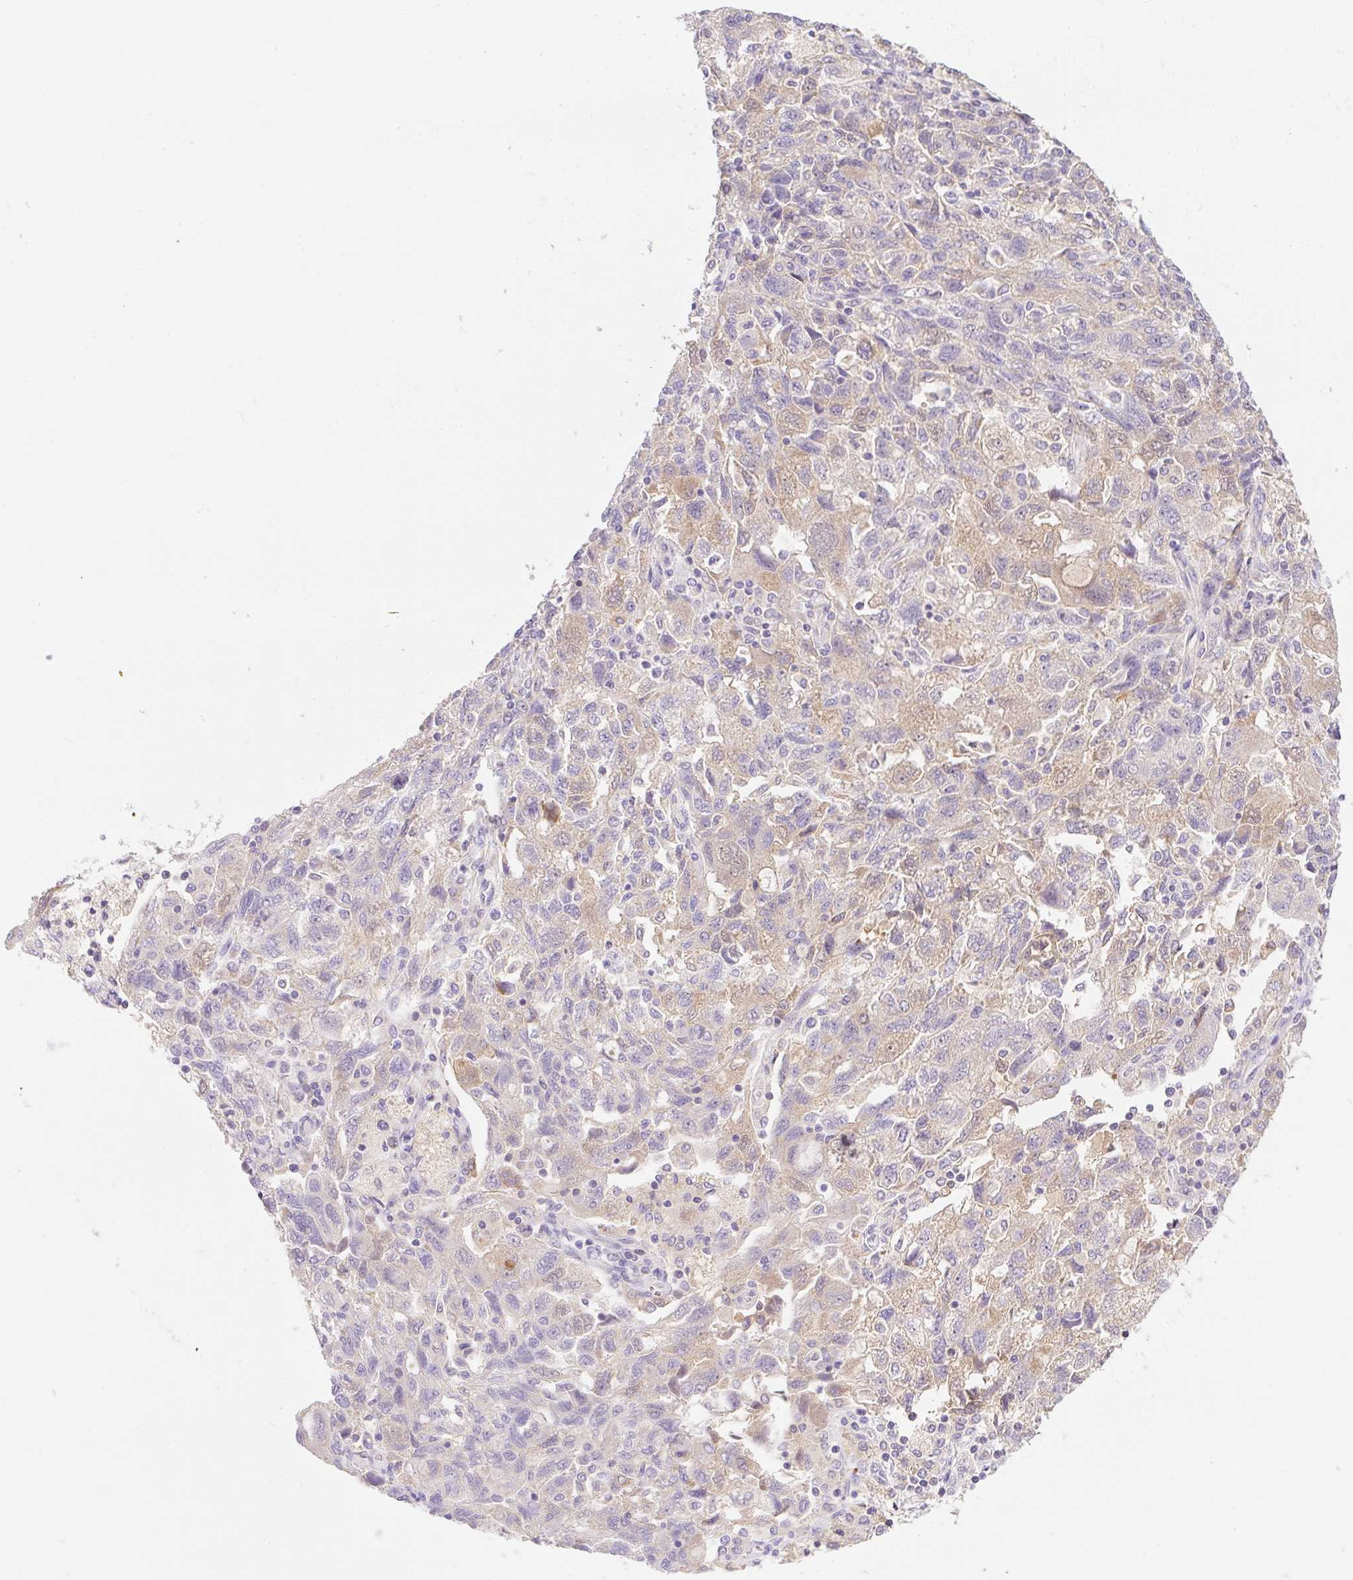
{"staining": {"intensity": "weak", "quantity": "25%-75%", "location": "cytoplasmic/membranous"}, "tissue": "ovarian cancer", "cell_type": "Tumor cells", "image_type": "cancer", "snomed": [{"axis": "morphology", "description": "Carcinoma, NOS"}, {"axis": "morphology", "description": "Cystadenocarcinoma, serous, NOS"}, {"axis": "topography", "description": "Ovary"}], "caption": "Human carcinoma (ovarian) stained with a brown dye reveals weak cytoplasmic/membranous positive positivity in about 25%-75% of tumor cells.", "gene": "DENND5A", "patient": {"sex": "female", "age": 69}}